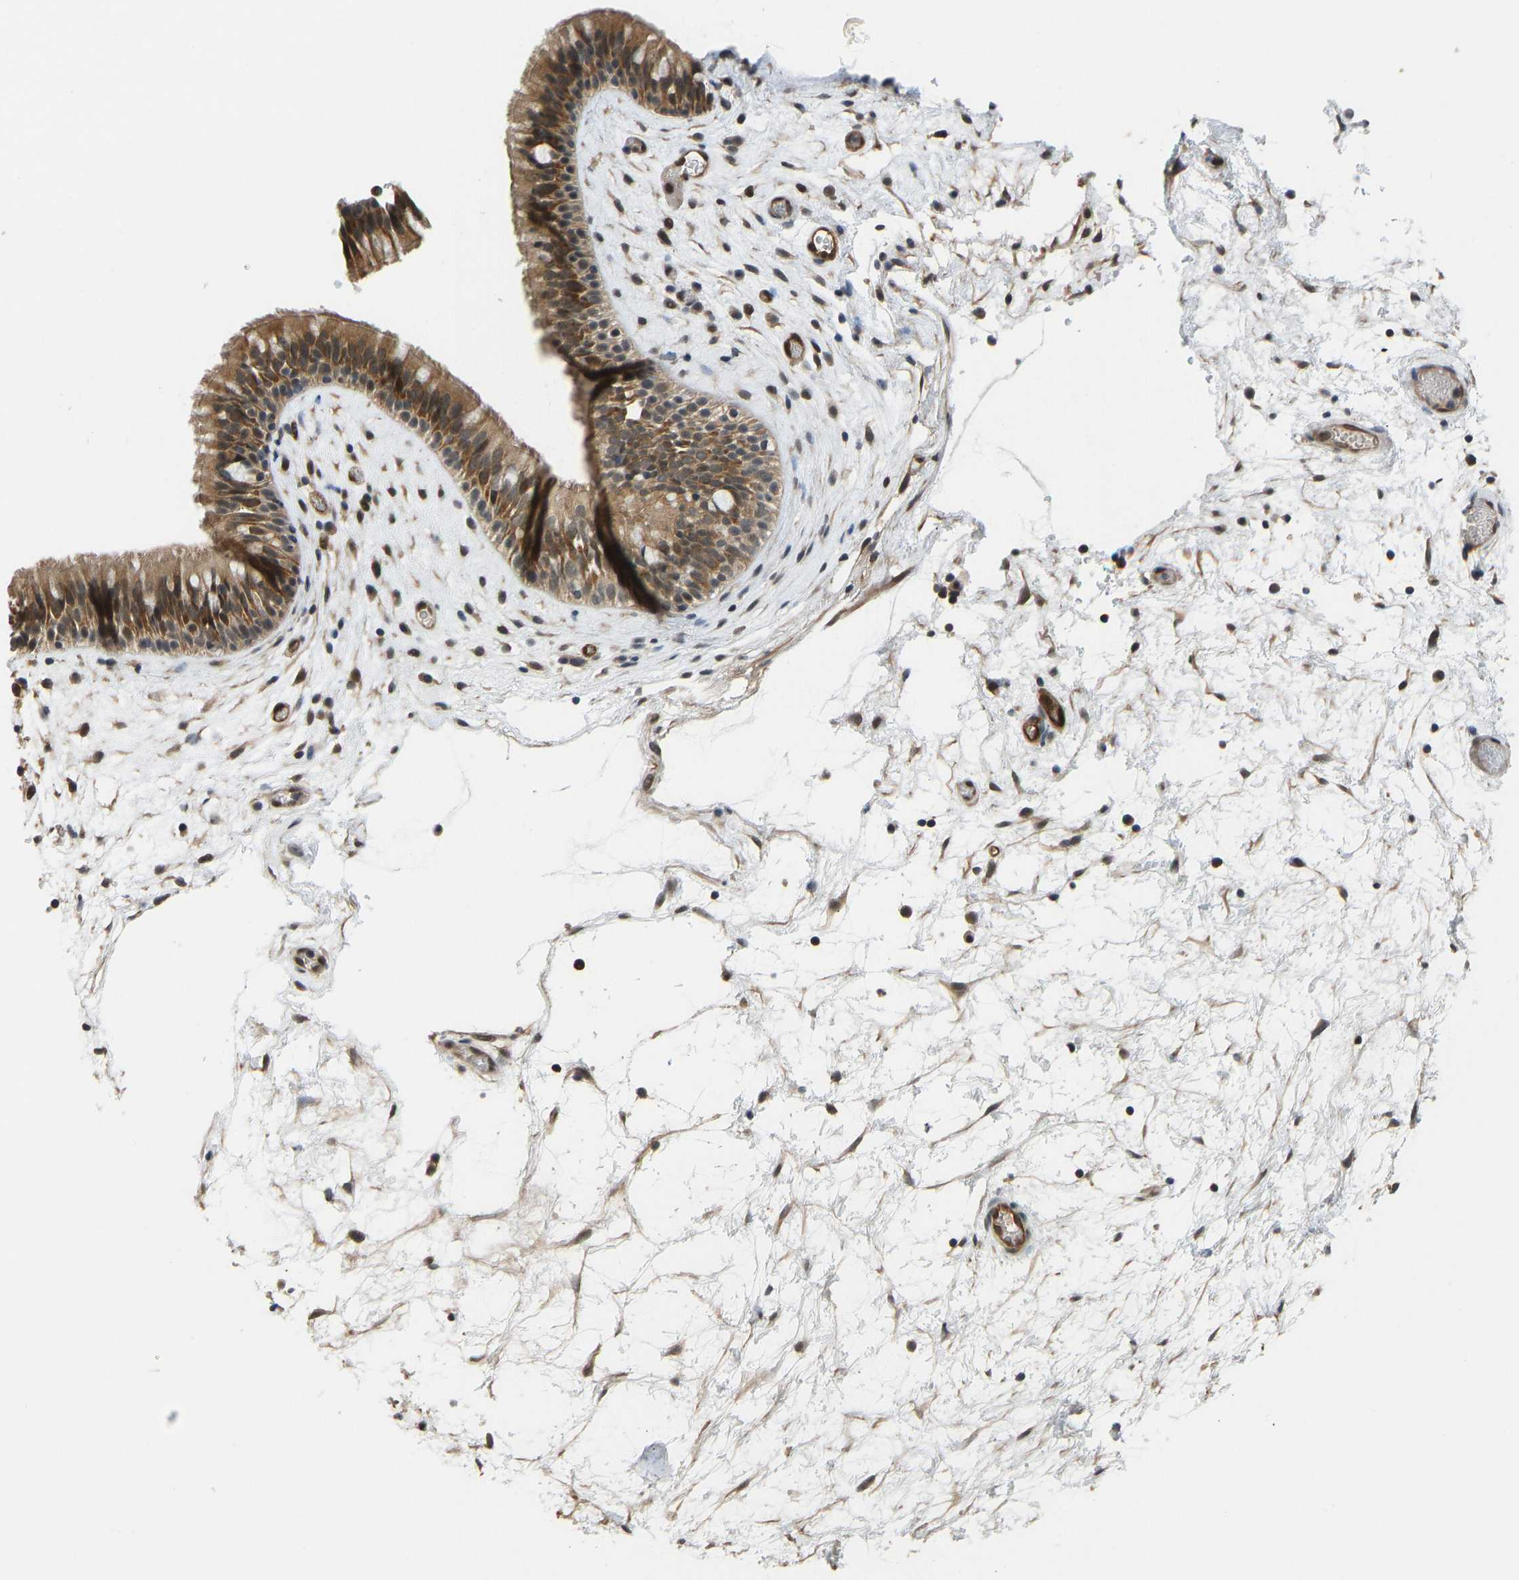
{"staining": {"intensity": "moderate", "quantity": ">75%", "location": "cytoplasmic/membranous"}, "tissue": "nasopharynx", "cell_type": "Respiratory epithelial cells", "image_type": "normal", "snomed": [{"axis": "morphology", "description": "Normal tissue, NOS"}, {"axis": "morphology", "description": "Inflammation, NOS"}, {"axis": "topography", "description": "Nasopharynx"}], "caption": "Approximately >75% of respiratory epithelial cells in normal human nasopharynx display moderate cytoplasmic/membranous protein expression as visualized by brown immunohistochemical staining.", "gene": "CCT8", "patient": {"sex": "male", "age": 48}}